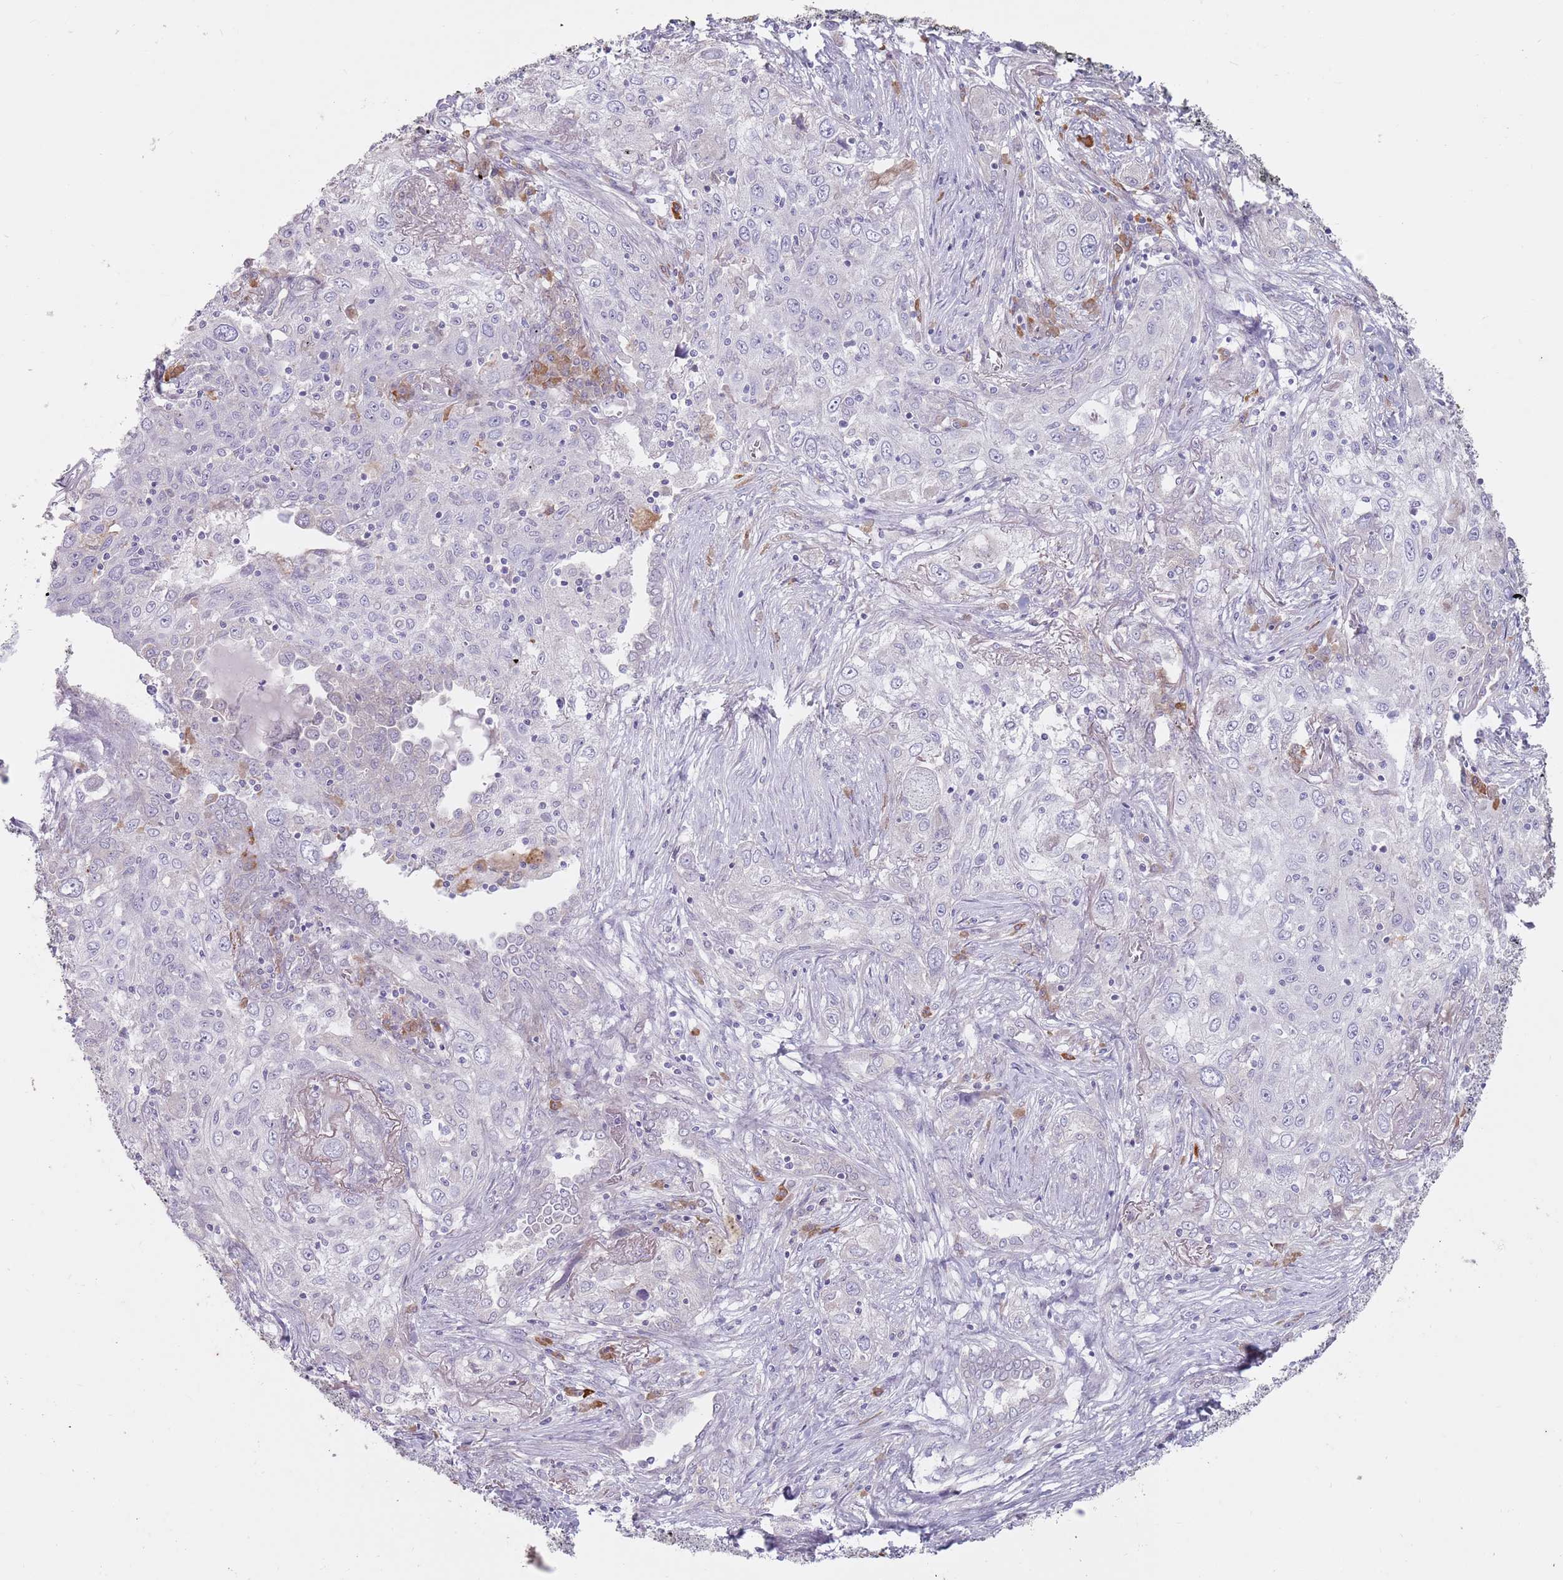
{"staining": {"intensity": "negative", "quantity": "none", "location": "none"}, "tissue": "lung cancer", "cell_type": "Tumor cells", "image_type": "cancer", "snomed": [{"axis": "morphology", "description": "Squamous cell carcinoma, NOS"}, {"axis": "topography", "description": "Lung"}], "caption": "High power microscopy image of an immunohistochemistry (IHC) image of squamous cell carcinoma (lung), revealing no significant expression in tumor cells.", "gene": "DXO", "patient": {"sex": "female", "age": 69}}